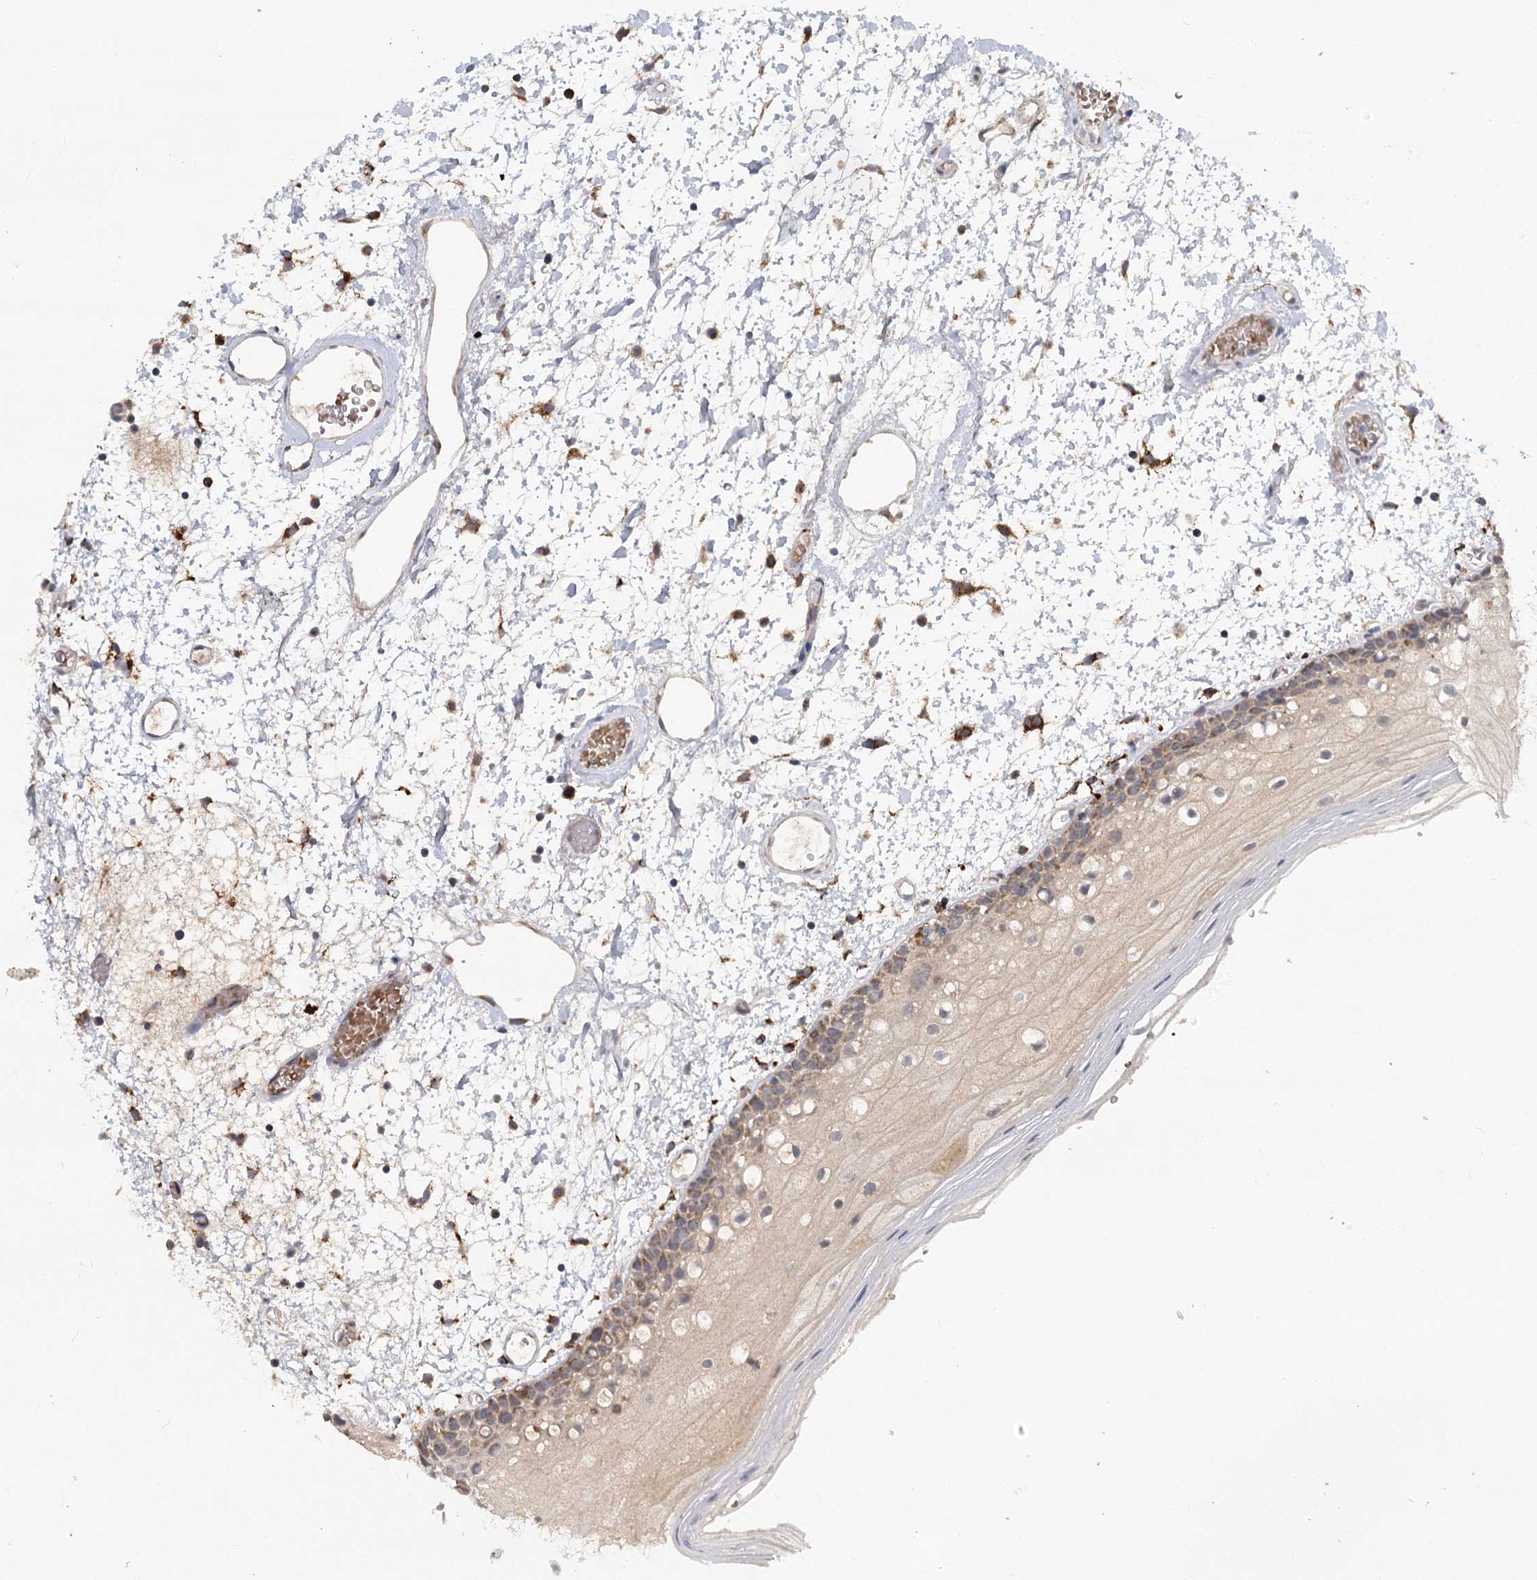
{"staining": {"intensity": "weak", "quantity": "25%-75%", "location": "cytoplasmic/membranous"}, "tissue": "oral mucosa", "cell_type": "Squamous epithelial cells", "image_type": "normal", "snomed": [{"axis": "morphology", "description": "Normal tissue, NOS"}, {"axis": "topography", "description": "Oral tissue"}], "caption": "Immunohistochemical staining of benign human oral mucosa demonstrates 25%-75% levels of weak cytoplasmic/membranous protein expression in about 25%-75% of squamous epithelial cells.", "gene": "PYROXD2", "patient": {"sex": "male", "age": 52}}